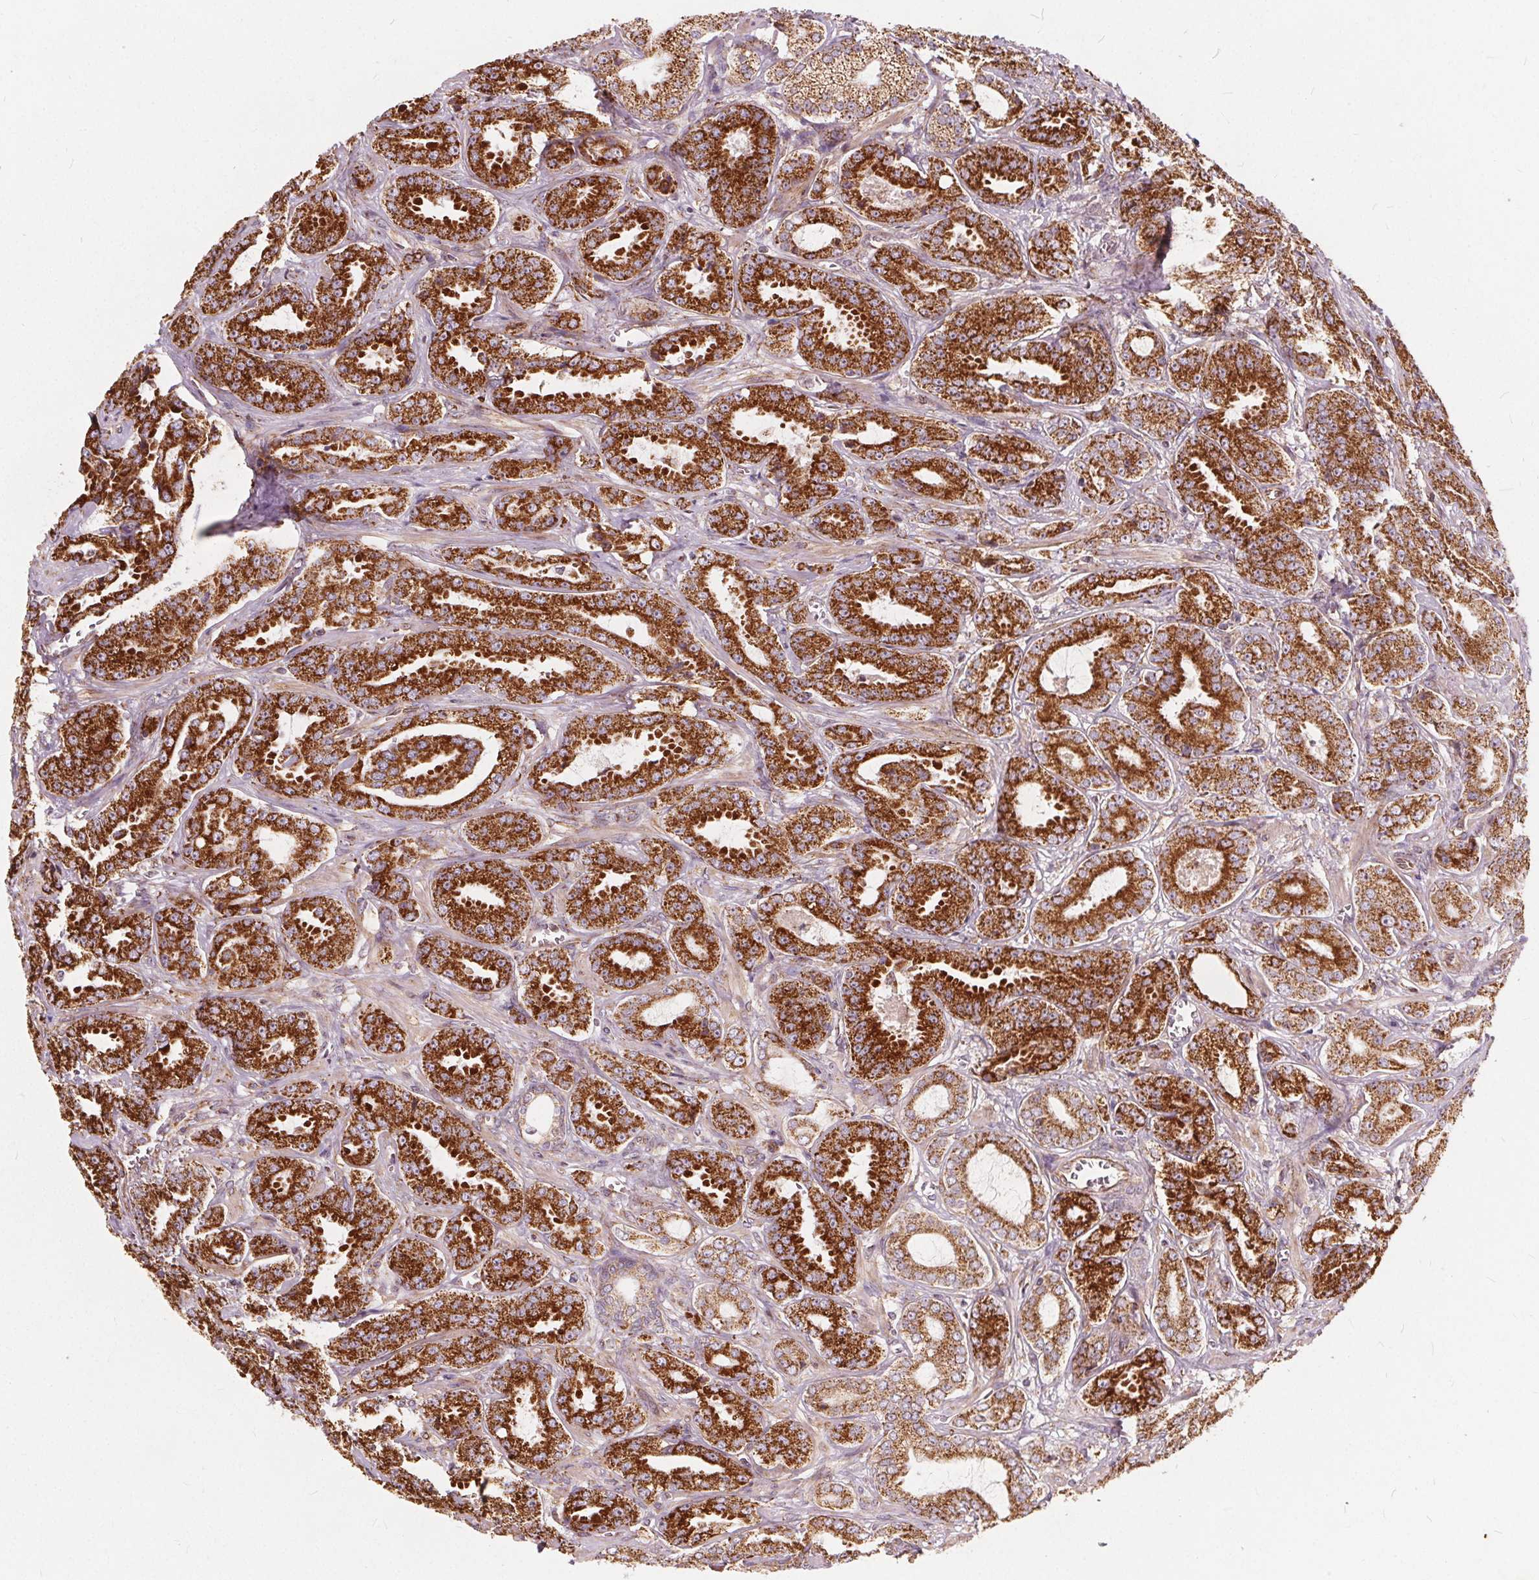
{"staining": {"intensity": "strong", "quantity": ">75%", "location": "cytoplasmic/membranous"}, "tissue": "prostate cancer", "cell_type": "Tumor cells", "image_type": "cancer", "snomed": [{"axis": "morphology", "description": "Adenocarcinoma, High grade"}, {"axis": "topography", "description": "Prostate"}], "caption": "Tumor cells display high levels of strong cytoplasmic/membranous expression in about >75% of cells in prostate cancer. (DAB IHC, brown staining for protein, blue staining for nuclei).", "gene": "PLSCR3", "patient": {"sex": "male", "age": 64}}